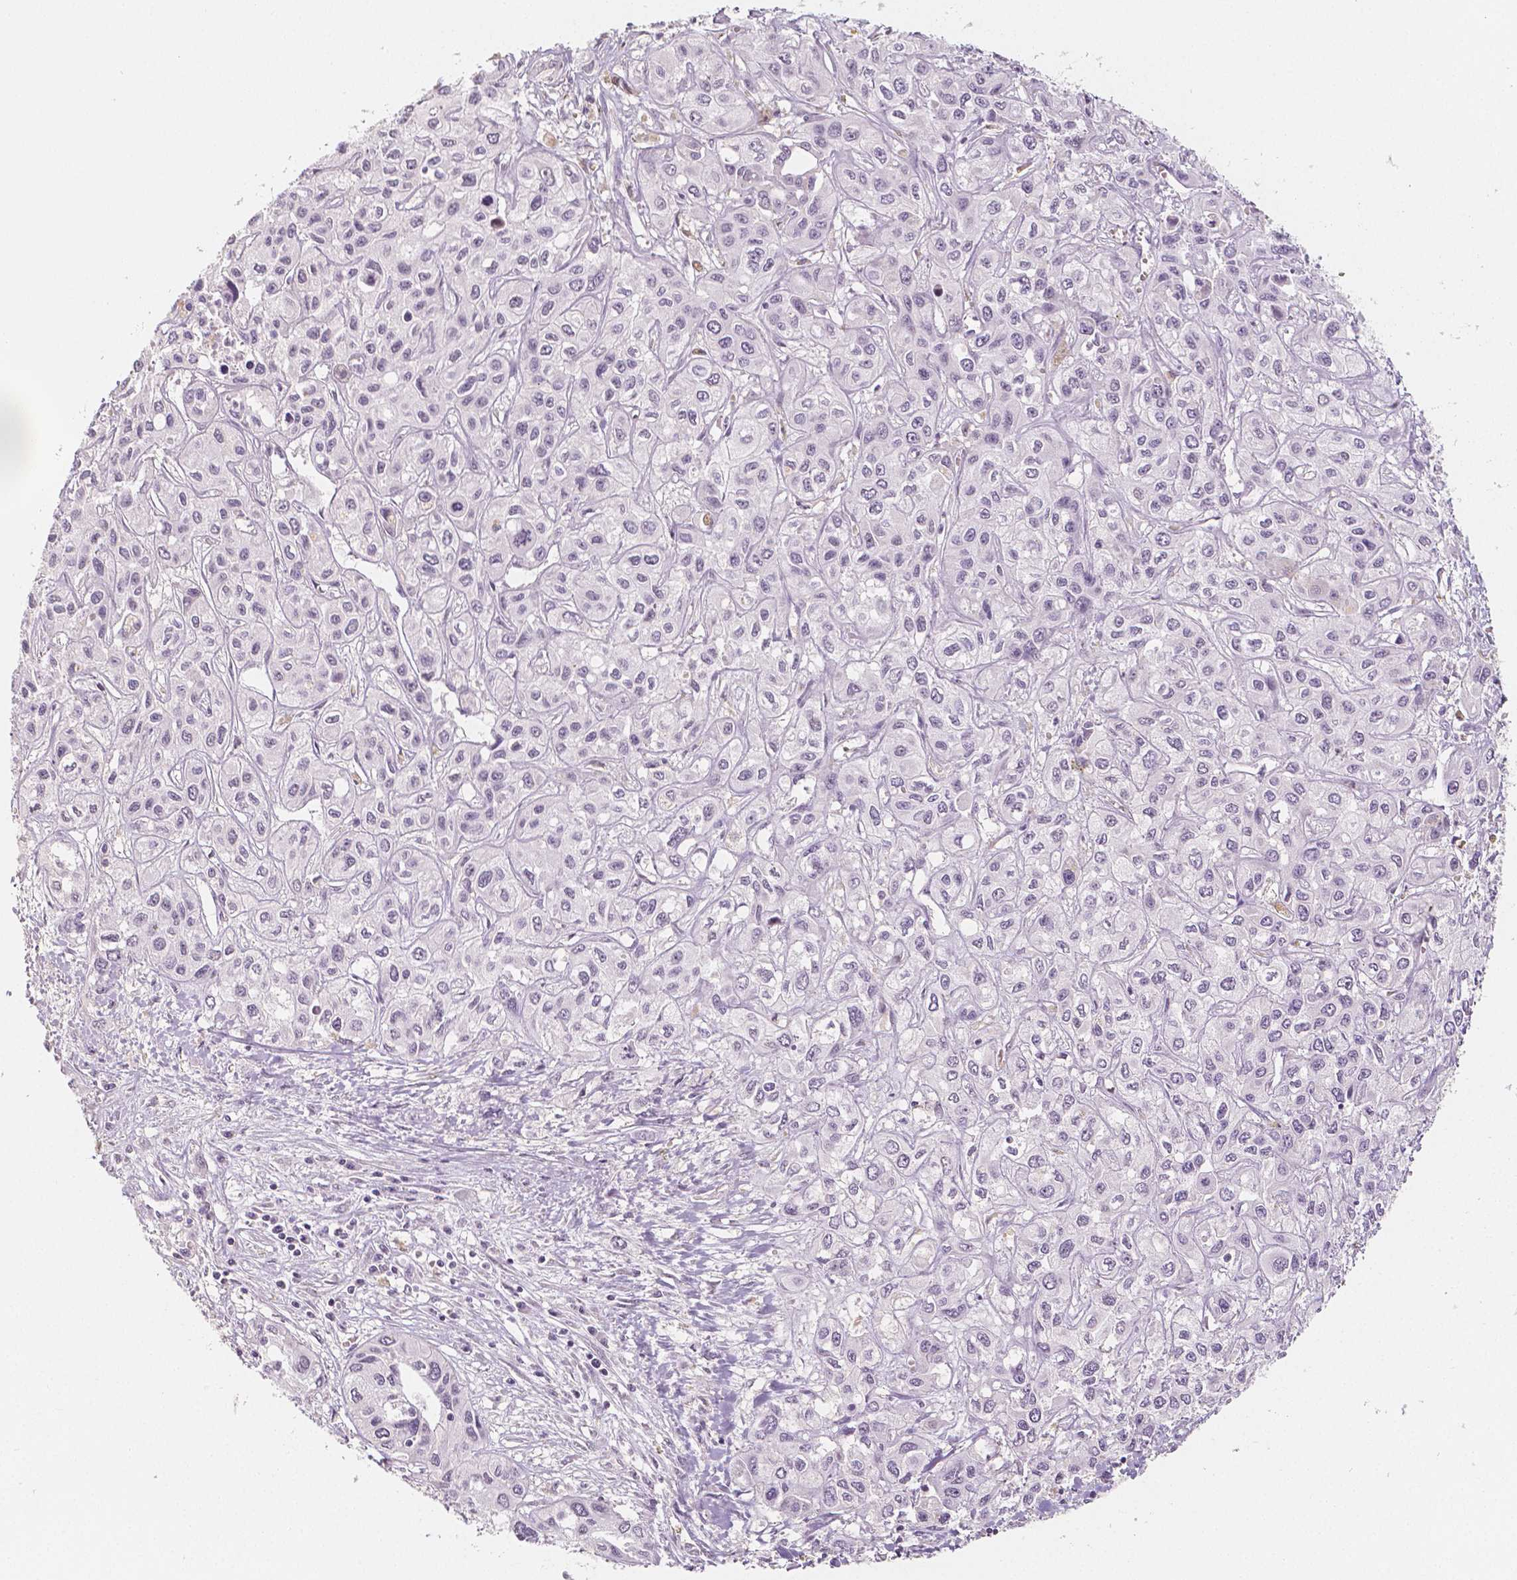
{"staining": {"intensity": "negative", "quantity": "none", "location": "none"}, "tissue": "liver cancer", "cell_type": "Tumor cells", "image_type": "cancer", "snomed": [{"axis": "morphology", "description": "Cholangiocarcinoma"}, {"axis": "topography", "description": "Liver"}], "caption": "Protein analysis of liver cancer (cholangiocarcinoma) displays no significant expression in tumor cells.", "gene": "KDM5B", "patient": {"sex": "female", "age": 66}}